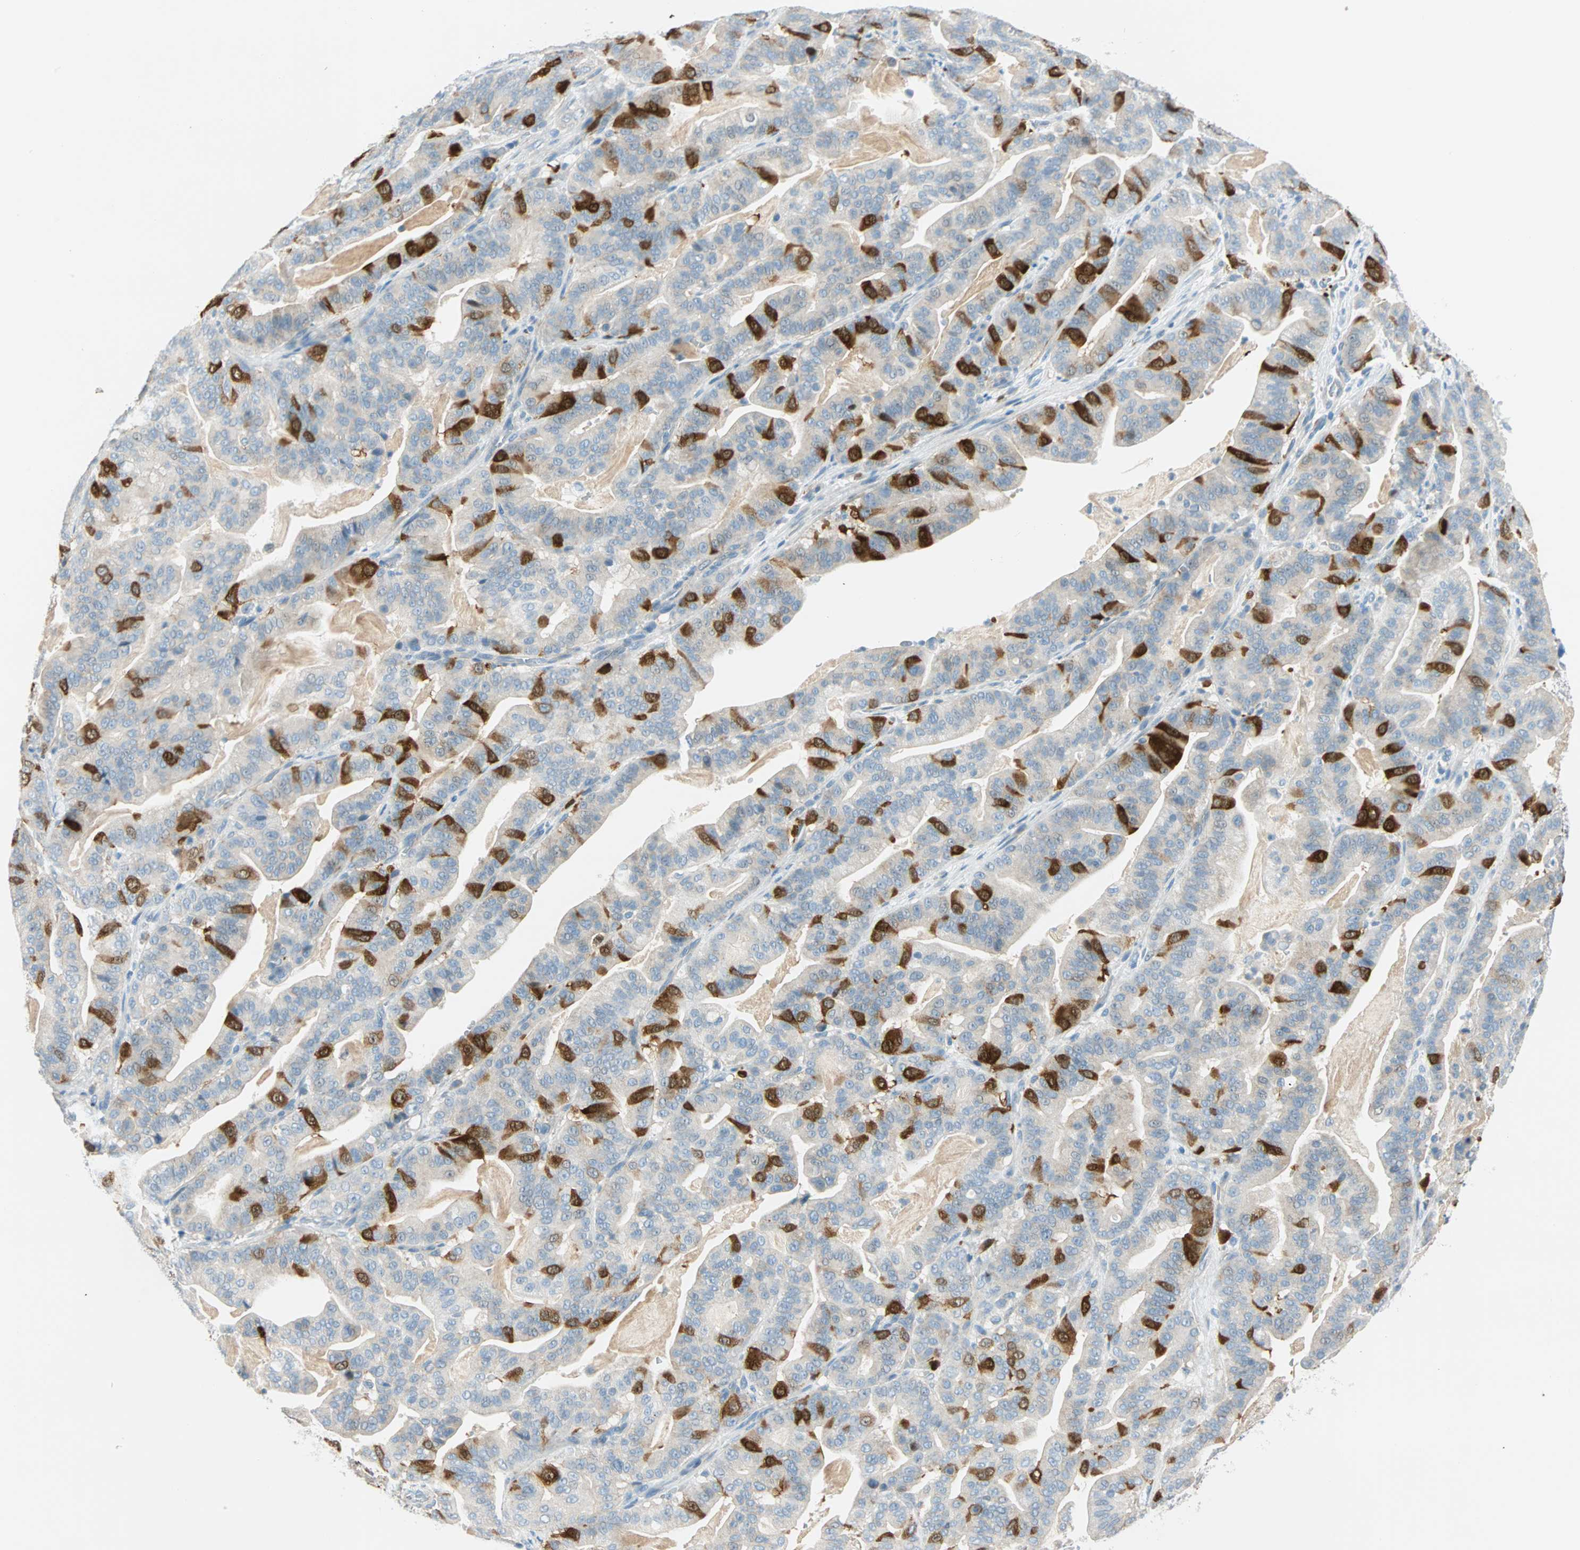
{"staining": {"intensity": "strong", "quantity": "<25%", "location": "cytoplasmic/membranous,nuclear"}, "tissue": "pancreatic cancer", "cell_type": "Tumor cells", "image_type": "cancer", "snomed": [{"axis": "morphology", "description": "Adenocarcinoma, NOS"}, {"axis": "topography", "description": "Pancreas"}], "caption": "A micrograph of pancreatic cancer (adenocarcinoma) stained for a protein displays strong cytoplasmic/membranous and nuclear brown staining in tumor cells.", "gene": "PTTG1", "patient": {"sex": "male", "age": 63}}